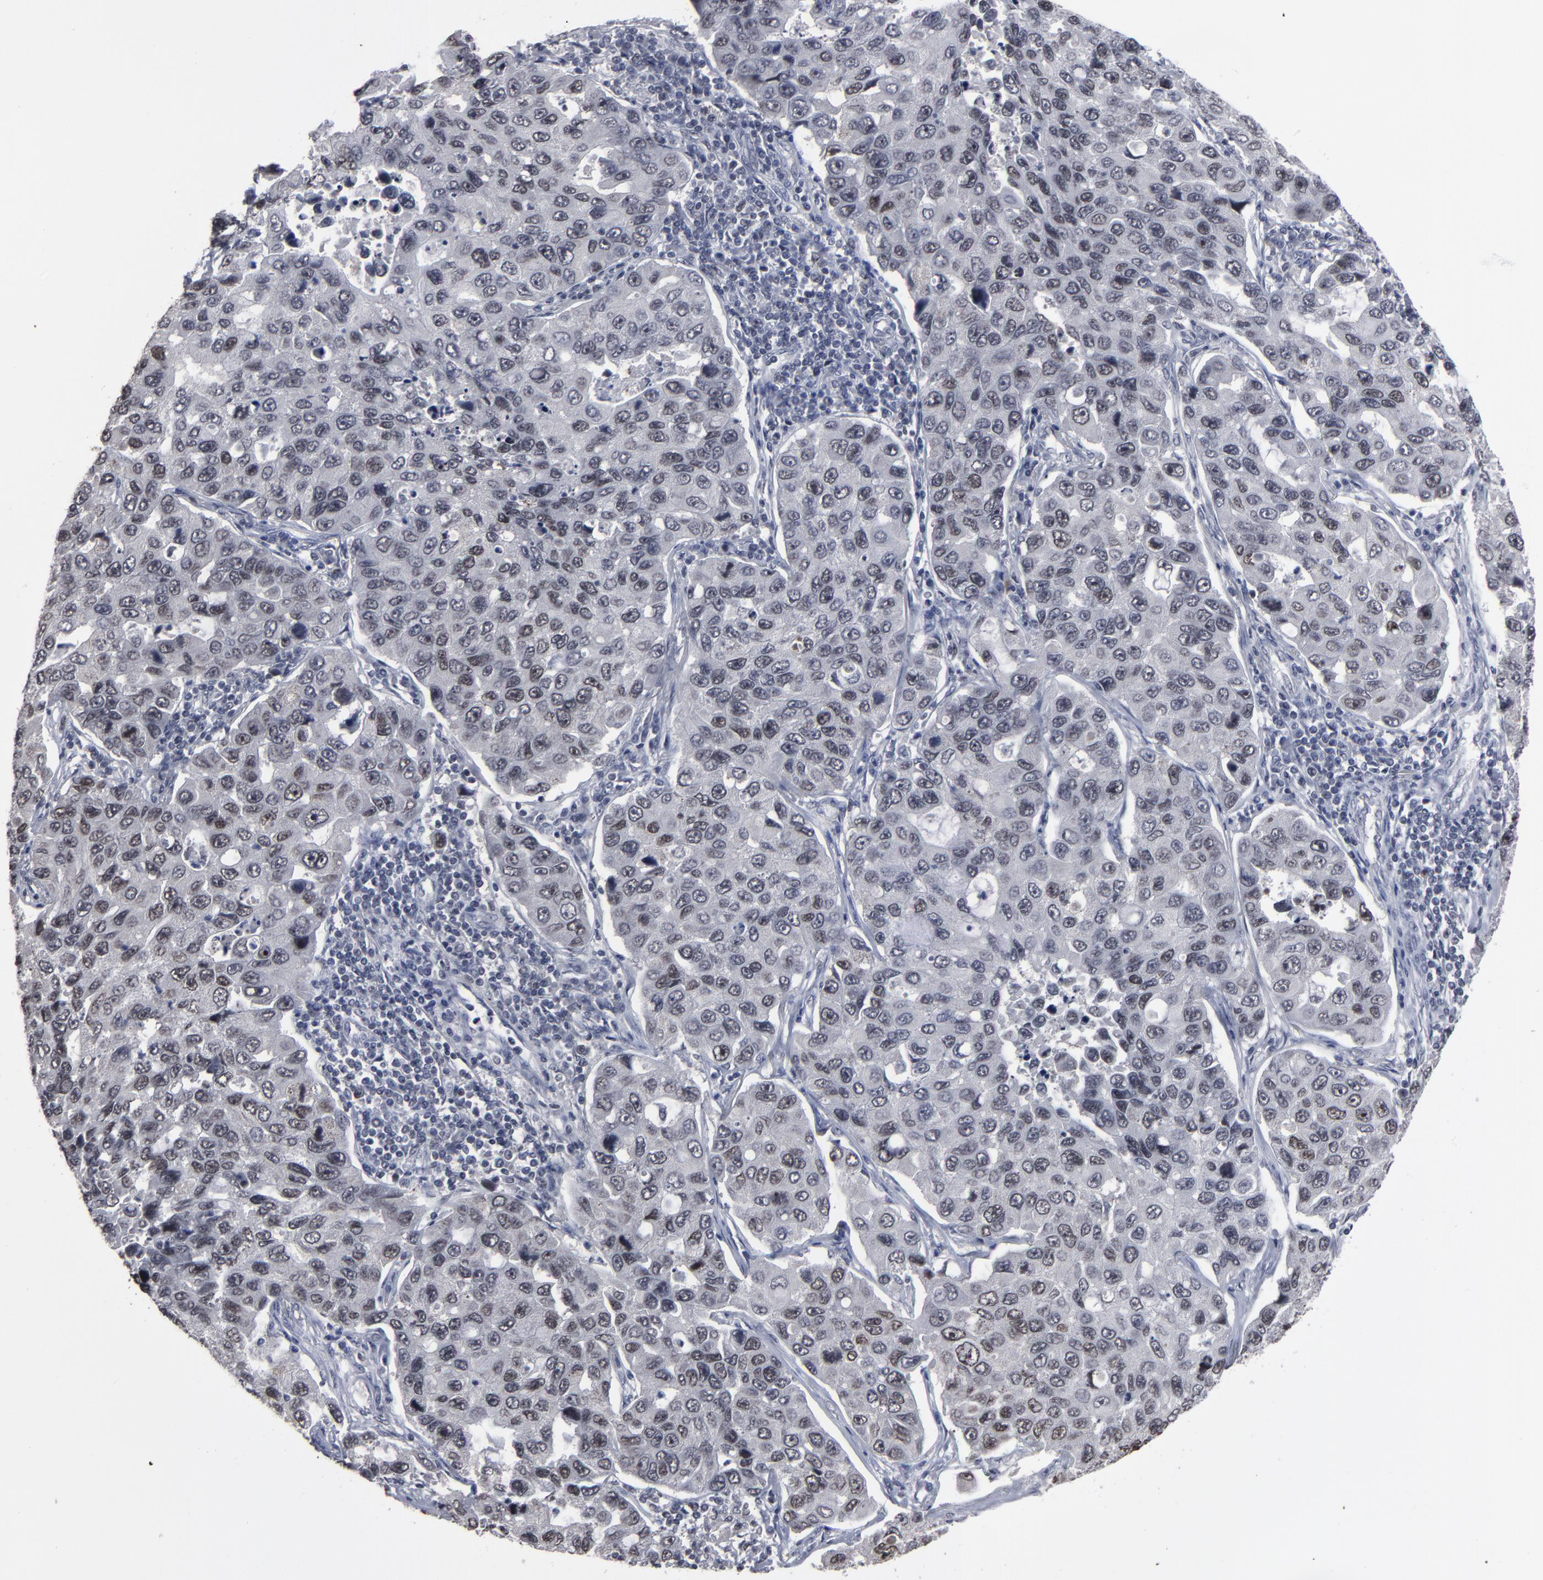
{"staining": {"intensity": "negative", "quantity": "none", "location": "none"}, "tissue": "lung cancer", "cell_type": "Tumor cells", "image_type": "cancer", "snomed": [{"axis": "morphology", "description": "Adenocarcinoma, NOS"}, {"axis": "topography", "description": "Lung"}], "caption": "Tumor cells are negative for brown protein staining in lung cancer.", "gene": "SSRP1", "patient": {"sex": "male", "age": 64}}